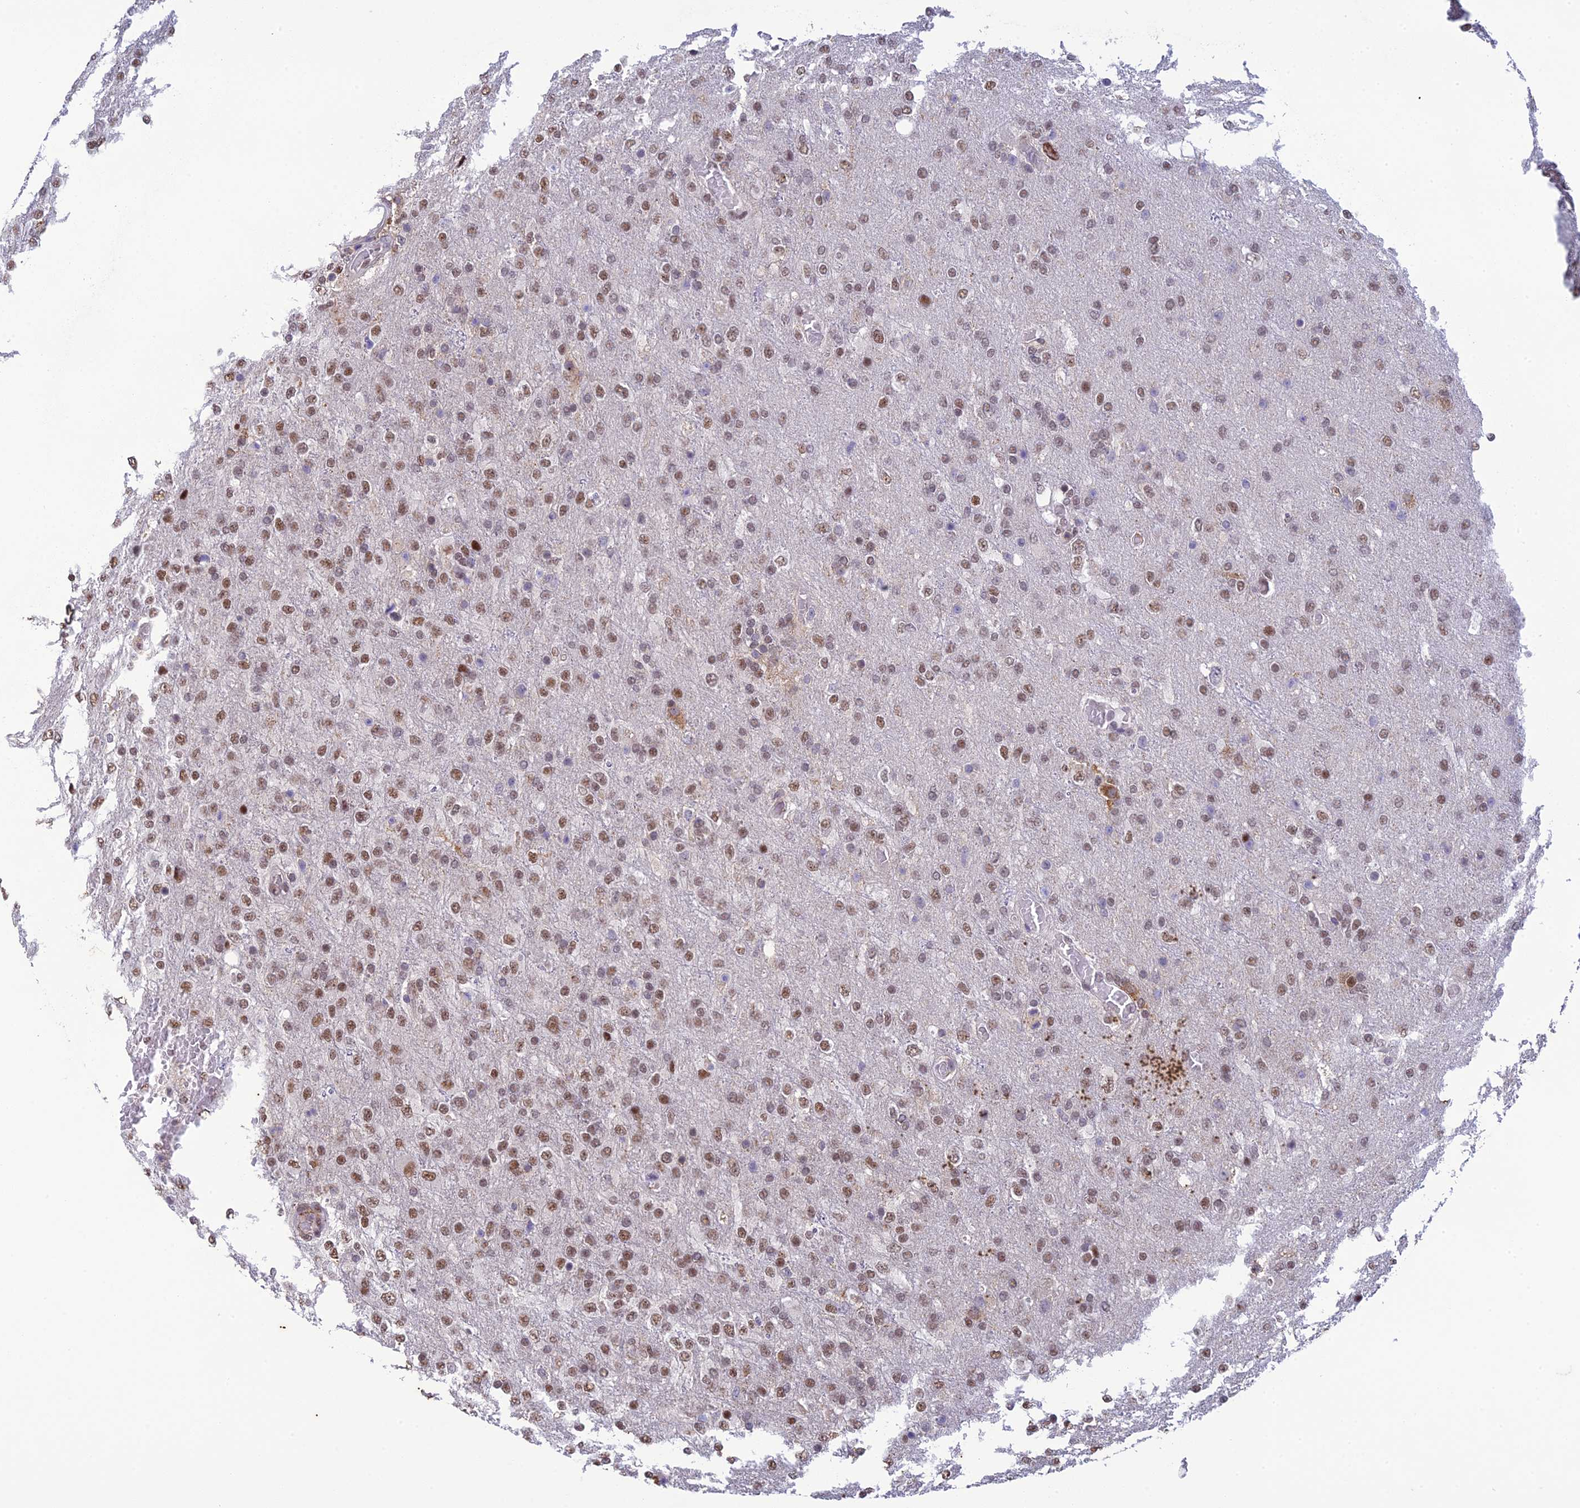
{"staining": {"intensity": "moderate", "quantity": ">75%", "location": "nuclear"}, "tissue": "glioma", "cell_type": "Tumor cells", "image_type": "cancer", "snomed": [{"axis": "morphology", "description": "Glioma, malignant, High grade"}, {"axis": "topography", "description": "Brain"}], "caption": "Human high-grade glioma (malignant) stained with a protein marker shows moderate staining in tumor cells.", "gene": "RANBP3", "patient": {"sex": "female", "age": 74}}